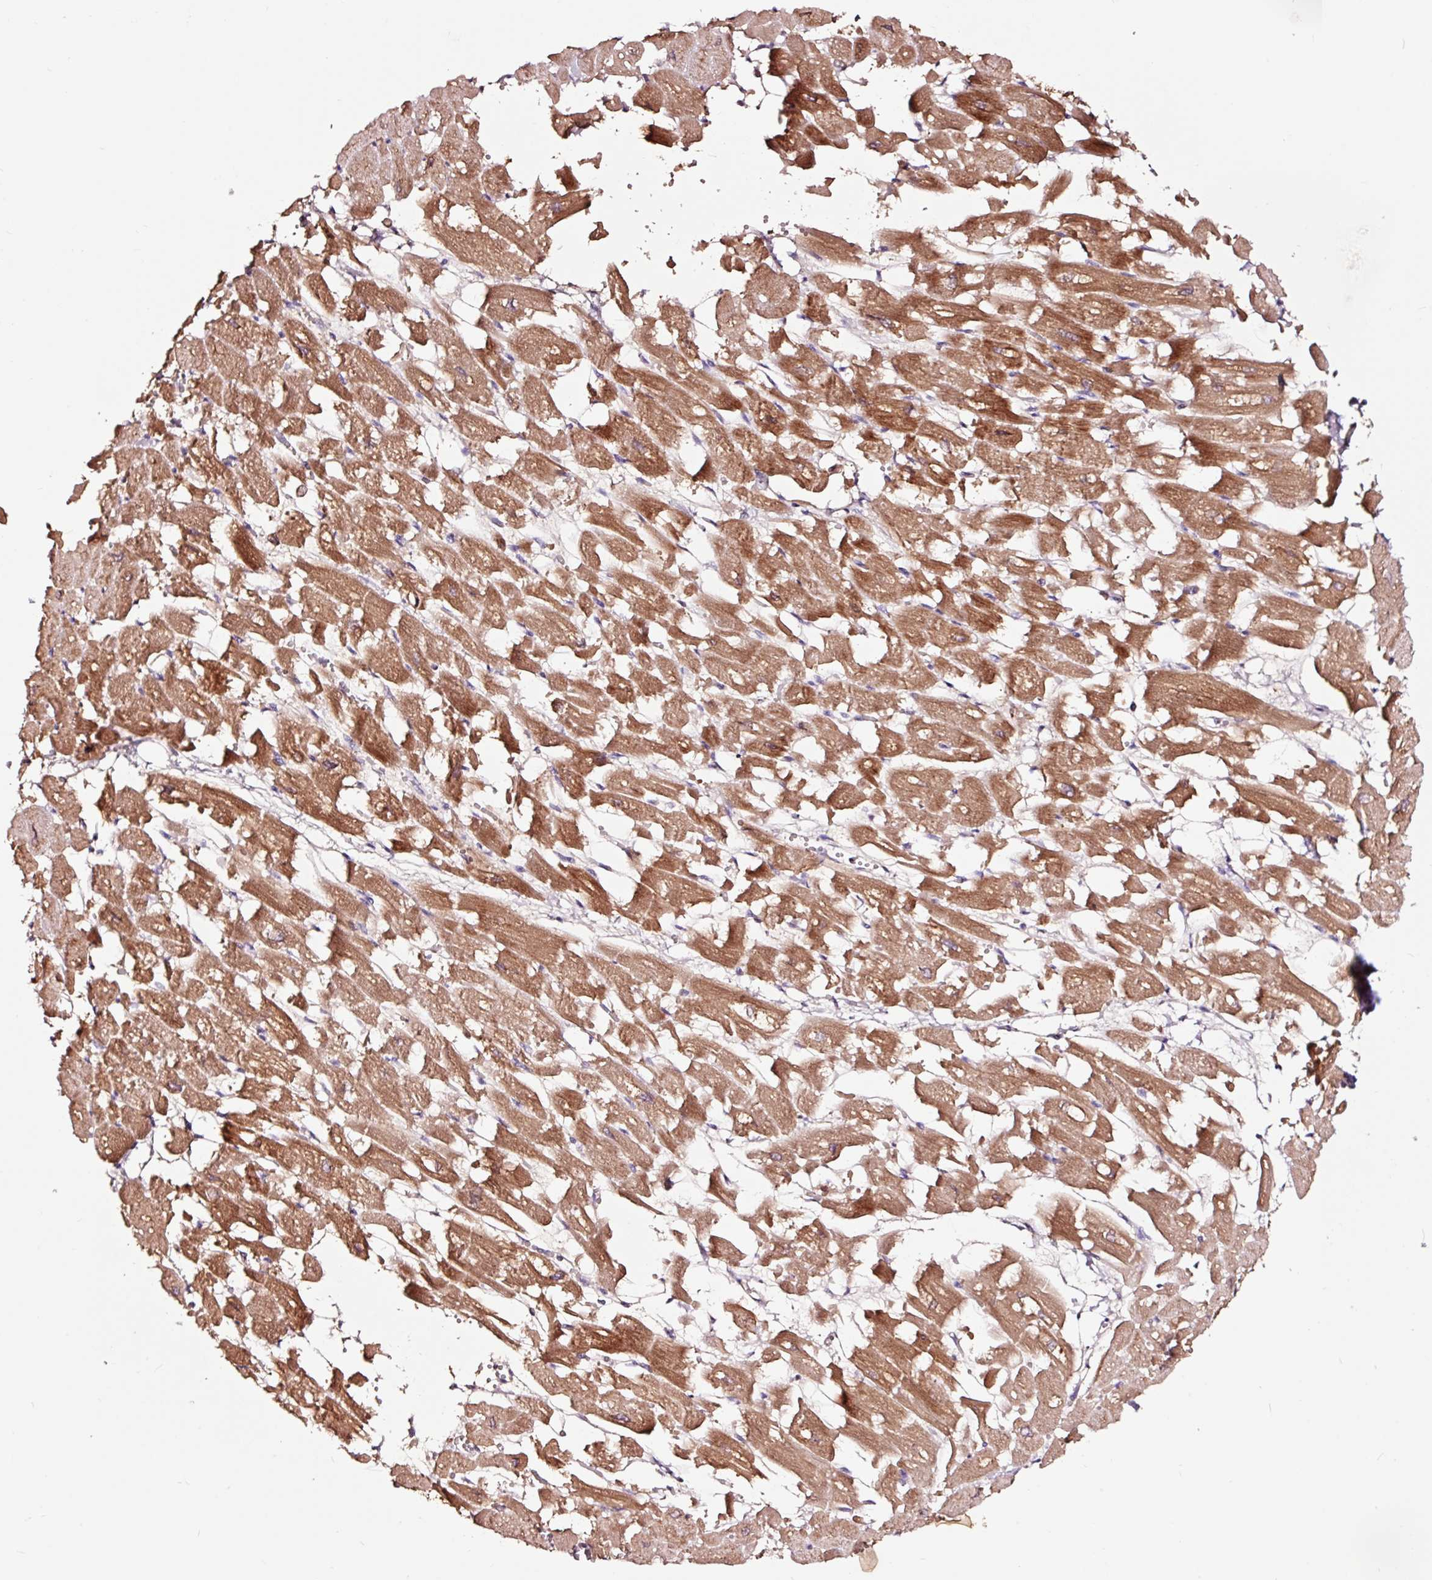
{"staining": {"intensity": "strong", "quantity": ">75%", "location": "cytoplasmic/membranous"}, "tissue": "heart muscle", "cell_type": "Cardiomyocytes", "image_type": "normal", "snomed": [{"axis": "morphology", "description": "Normal tissue, NOS"}, {"axis": "topography", "description": "Heart"}], "caption": "DAB immunohistochemical staining of unremarkable heart muscle shows strong cytoplasmic/membranous protein positivity in approximately >75% of cardiomyocytes.", "gene": "TPM1", "patient": {"sex": "male", "age": 54}}